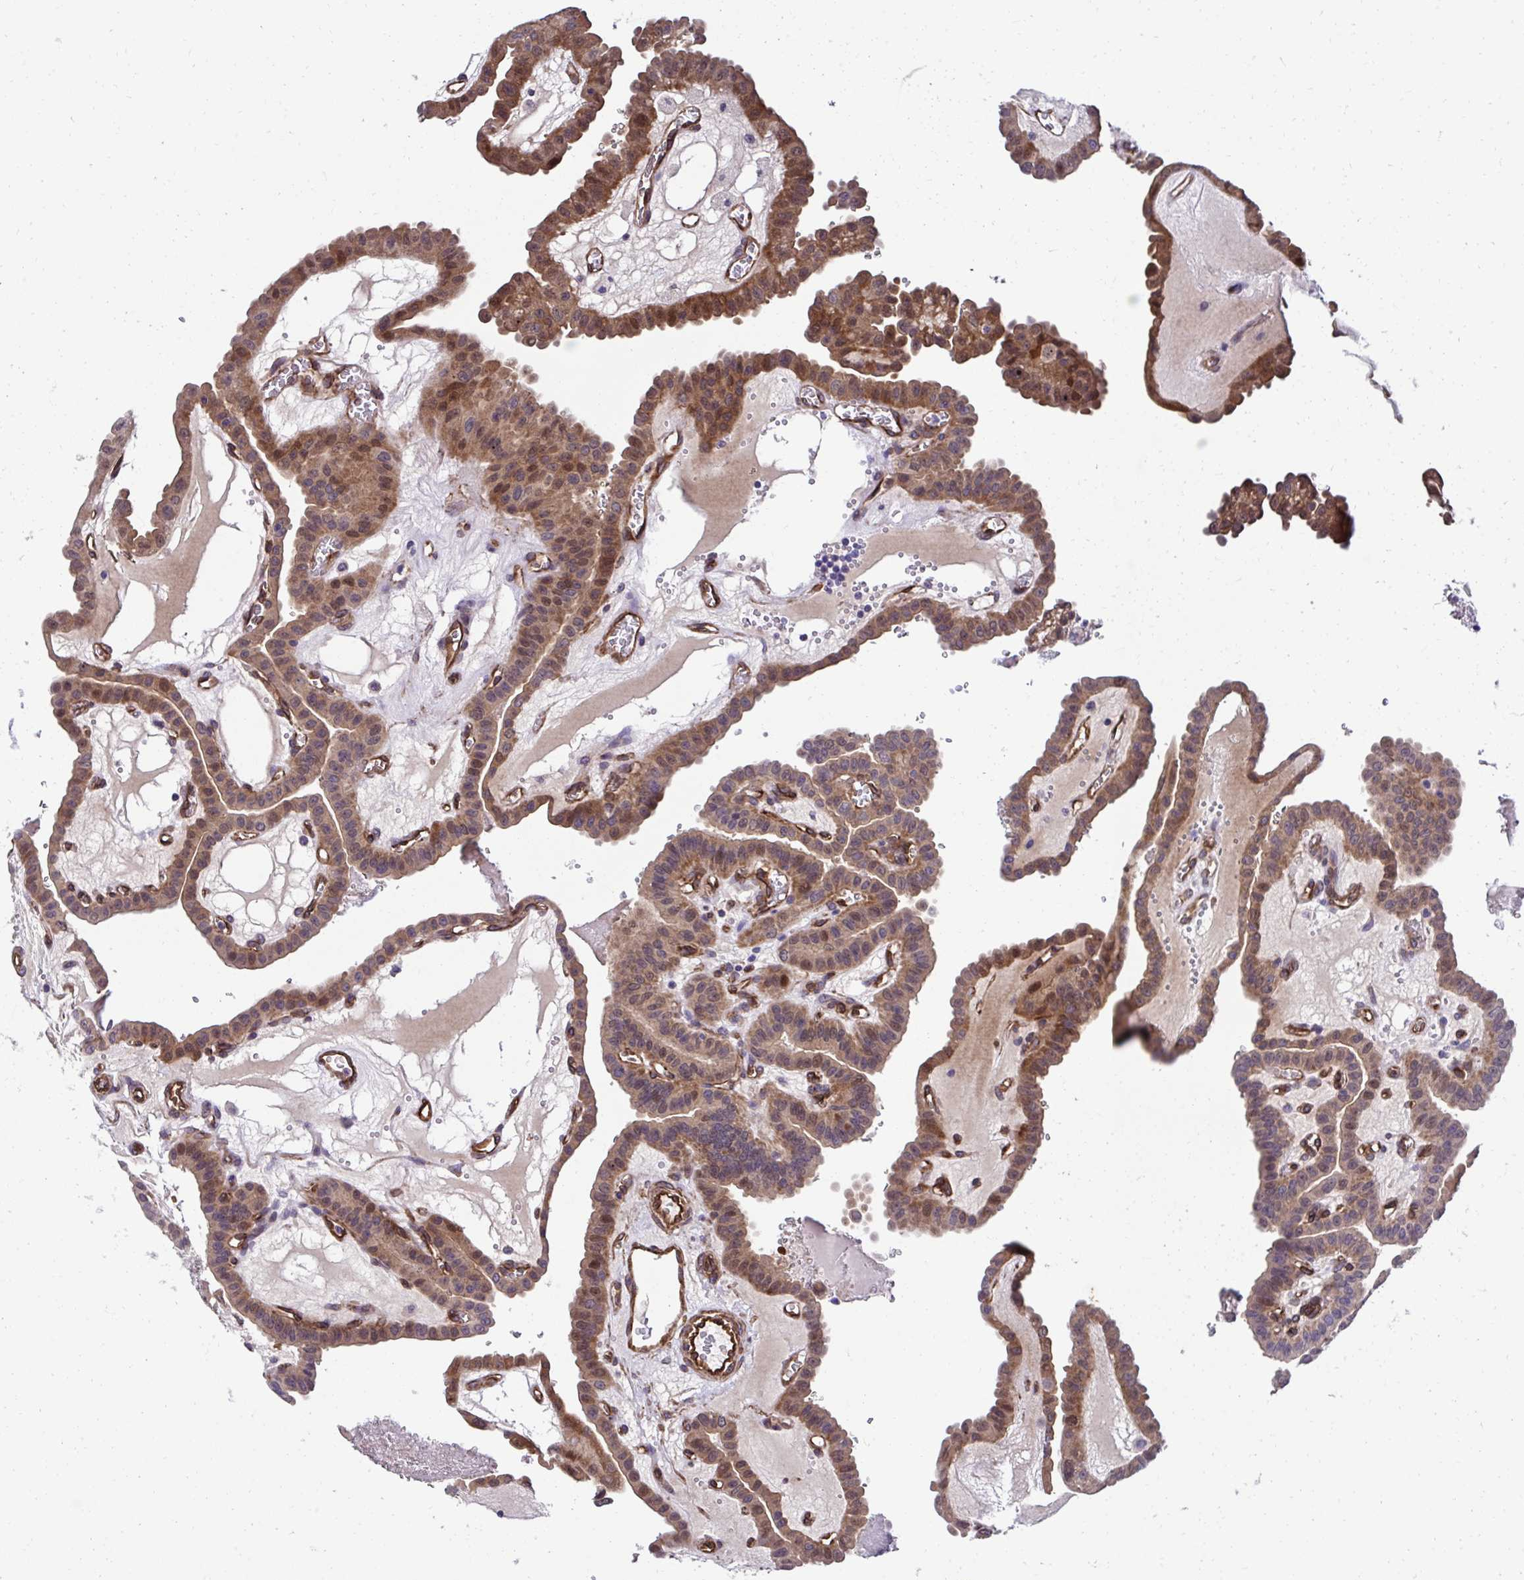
{"staining": {"intensity": "moderate", "quantity": "25%-75%", "location": "cytoplasmic/membranous,nuclear"}, "tissue": "thyroid cancer", "cell_type": "Tumor cells", "image_type": "cancer", "snomed": [{"axis": "morphology", "description": "Papillary adenocarcinoma, NOS"}, {"axis": "topography", "description": "Thyroid gland"}], "caption": "This image shows immunohistochemistry staining of thyroid papillary adenocarcinoma, with medium moderate cytoplasmic/membranous and nuclear expression in about 25%-75% of tumor cells.", "gene": "TRIM52", "patient": {"sex": "male", "age": 87}}